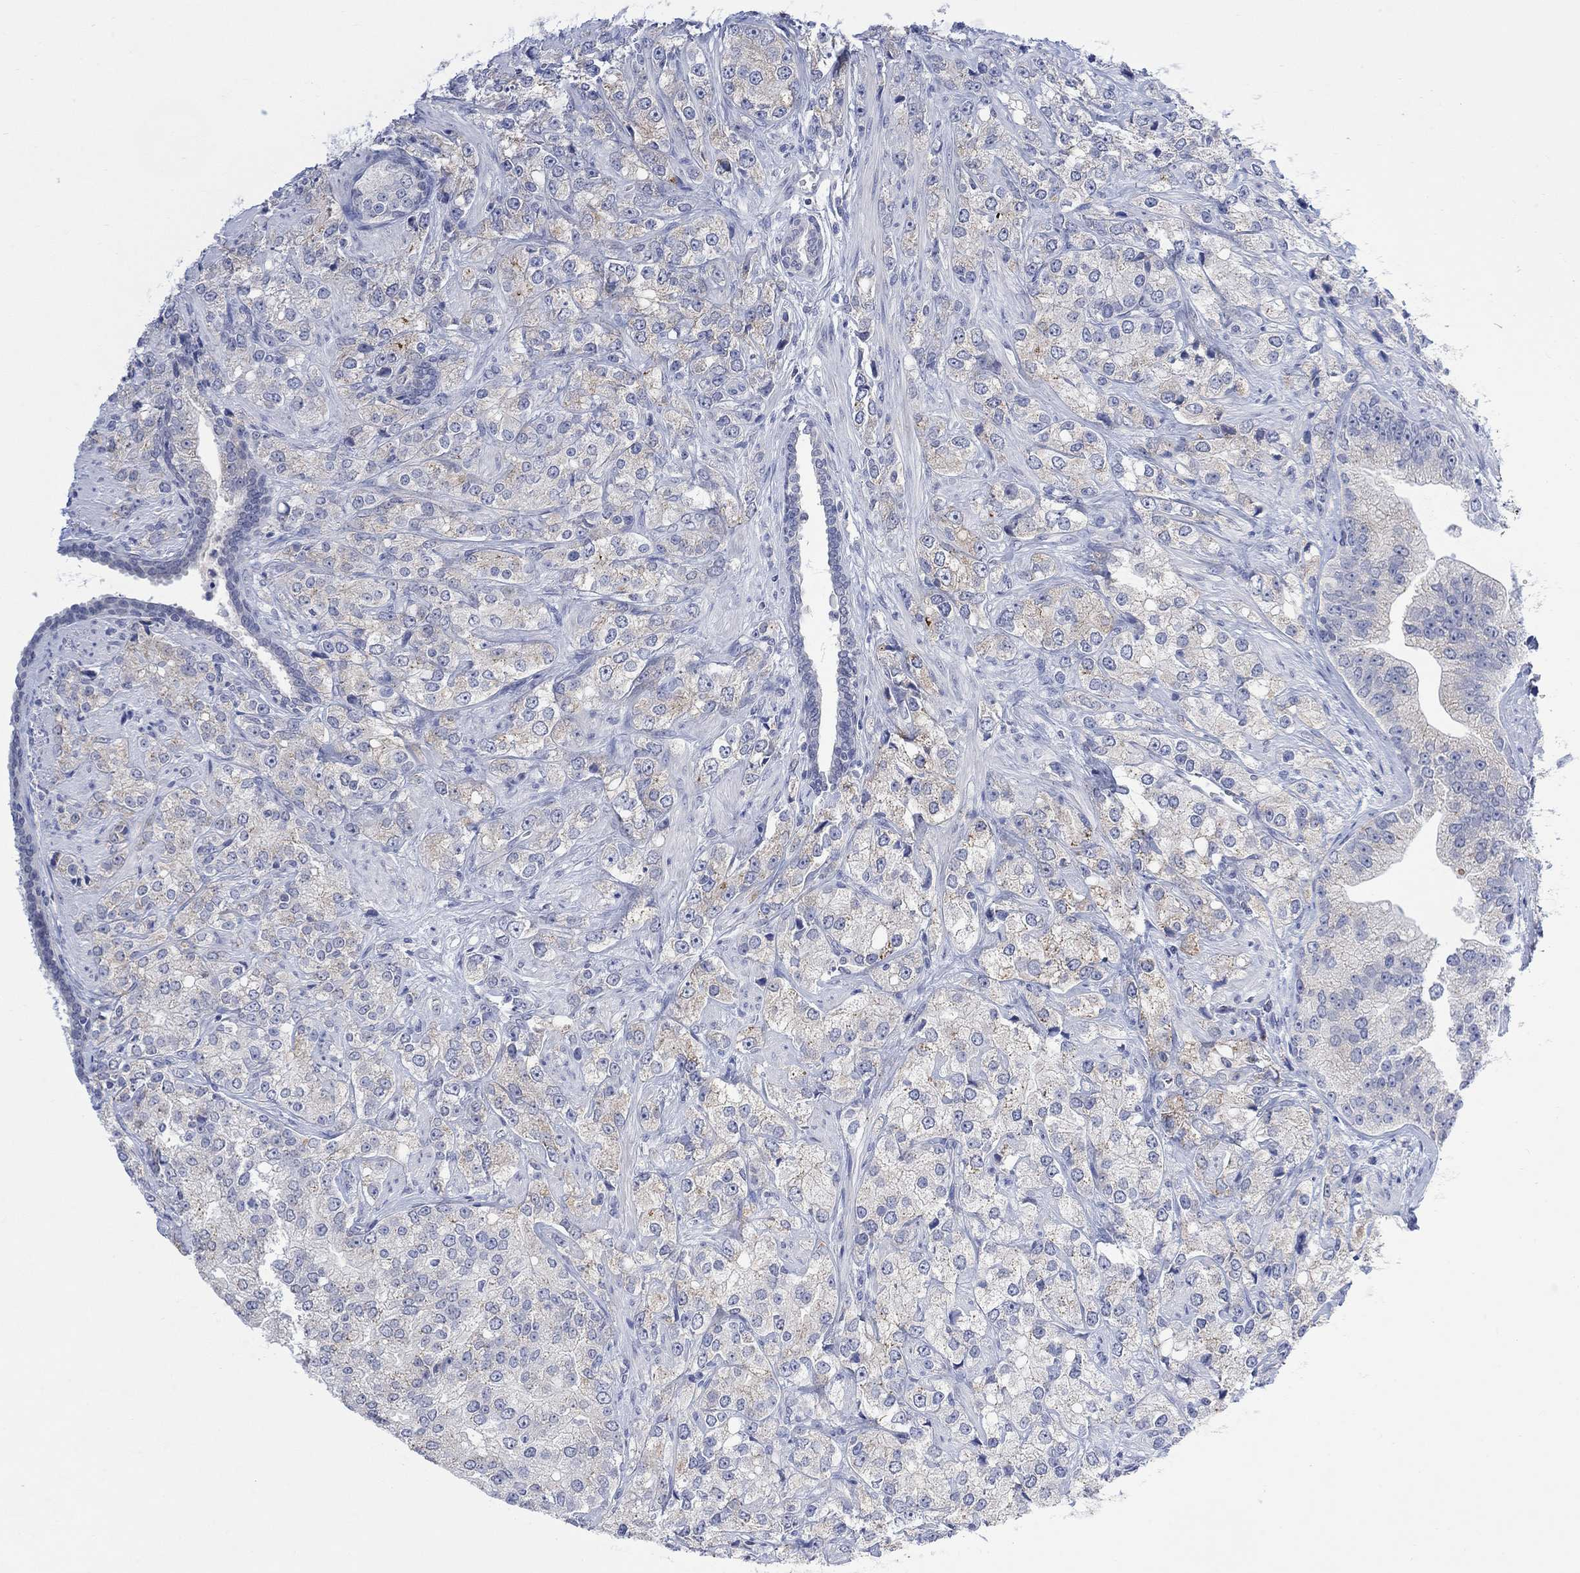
{"staining": {"intensity": "weak", "quantity": "<25%", "location": "cytoplasmic/membranous"}, "tissue": "prostate cancer", "cell_type": "Tumor cells", "image_type": "cancer", "snomed": [{"axis": "morphology", "description": "Adenocarcinoma, NOS"}, {"axis": "topography", "description": "Prostate and seminal vesicle, NOS"}, {"axis": "topography", "description": "Prostate"}], "caption": "This is an IHC photomicrograph of adenocarcinoma (prostate). There is no expression in tumor cells.", "gene": "FBP2", "patient": {"sex": "male", "age": 68}}